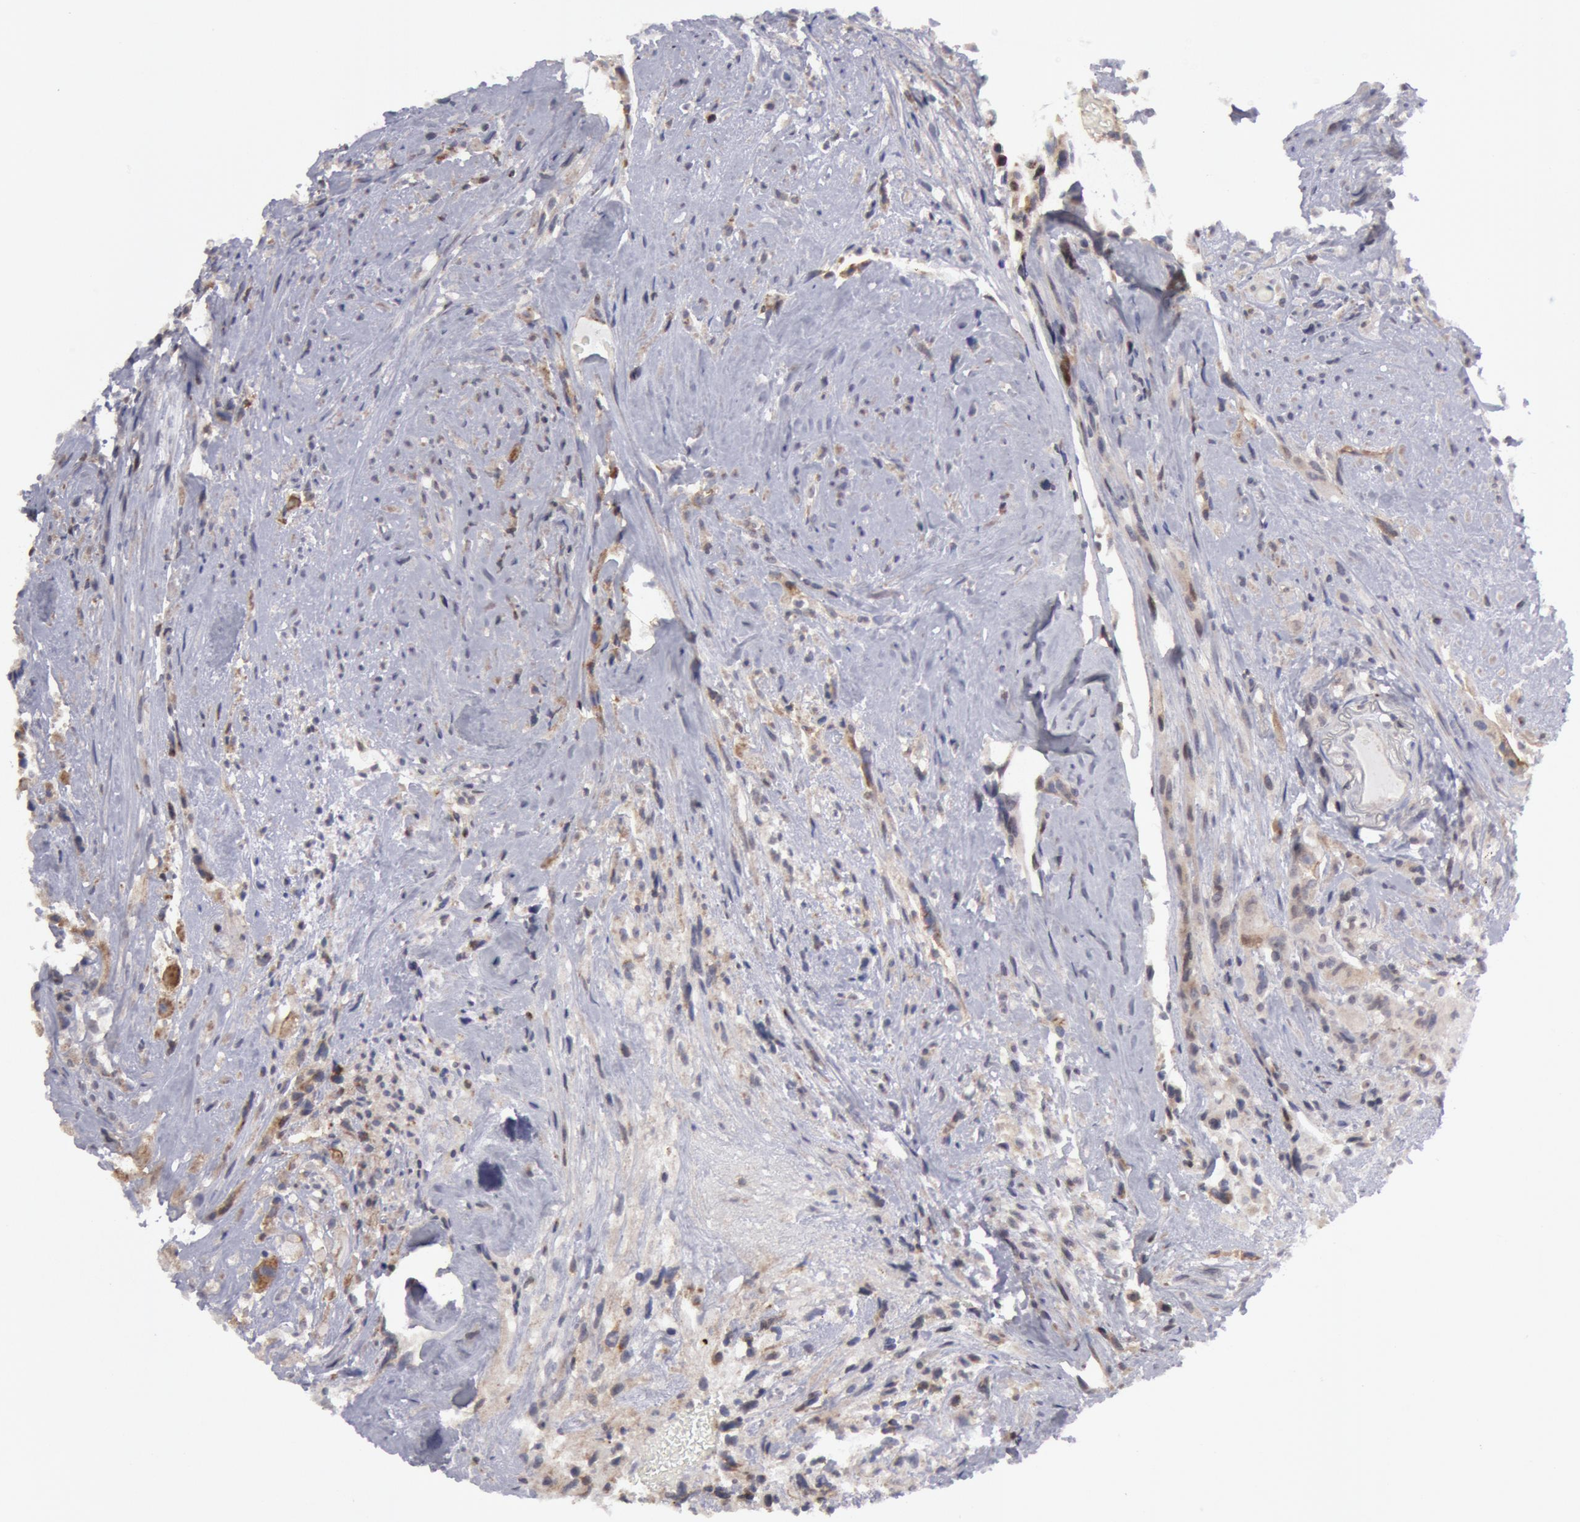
{"staining": {"intensity": "negative", "quantity": "none", "location": "none"}, "tissue": "glioma", "cell_type": "Tumor cells", "image_type": "cancer", "snomed": [{"axis": "morphology", "description": "Glioma, malignant, High grade"}, {"axis": "topography", "description": "Brain"}], "caption": "The image exhibits no staining of tumor cells in malignant high-grade glioma. Brightfield microscopy of immunohistochemistry (IHC) stained with DAB (brown) and hematoxylin (blue), captured at high magnification.", "gene": "ERBB2", "patient": {"sex": "male", "age": 48}}